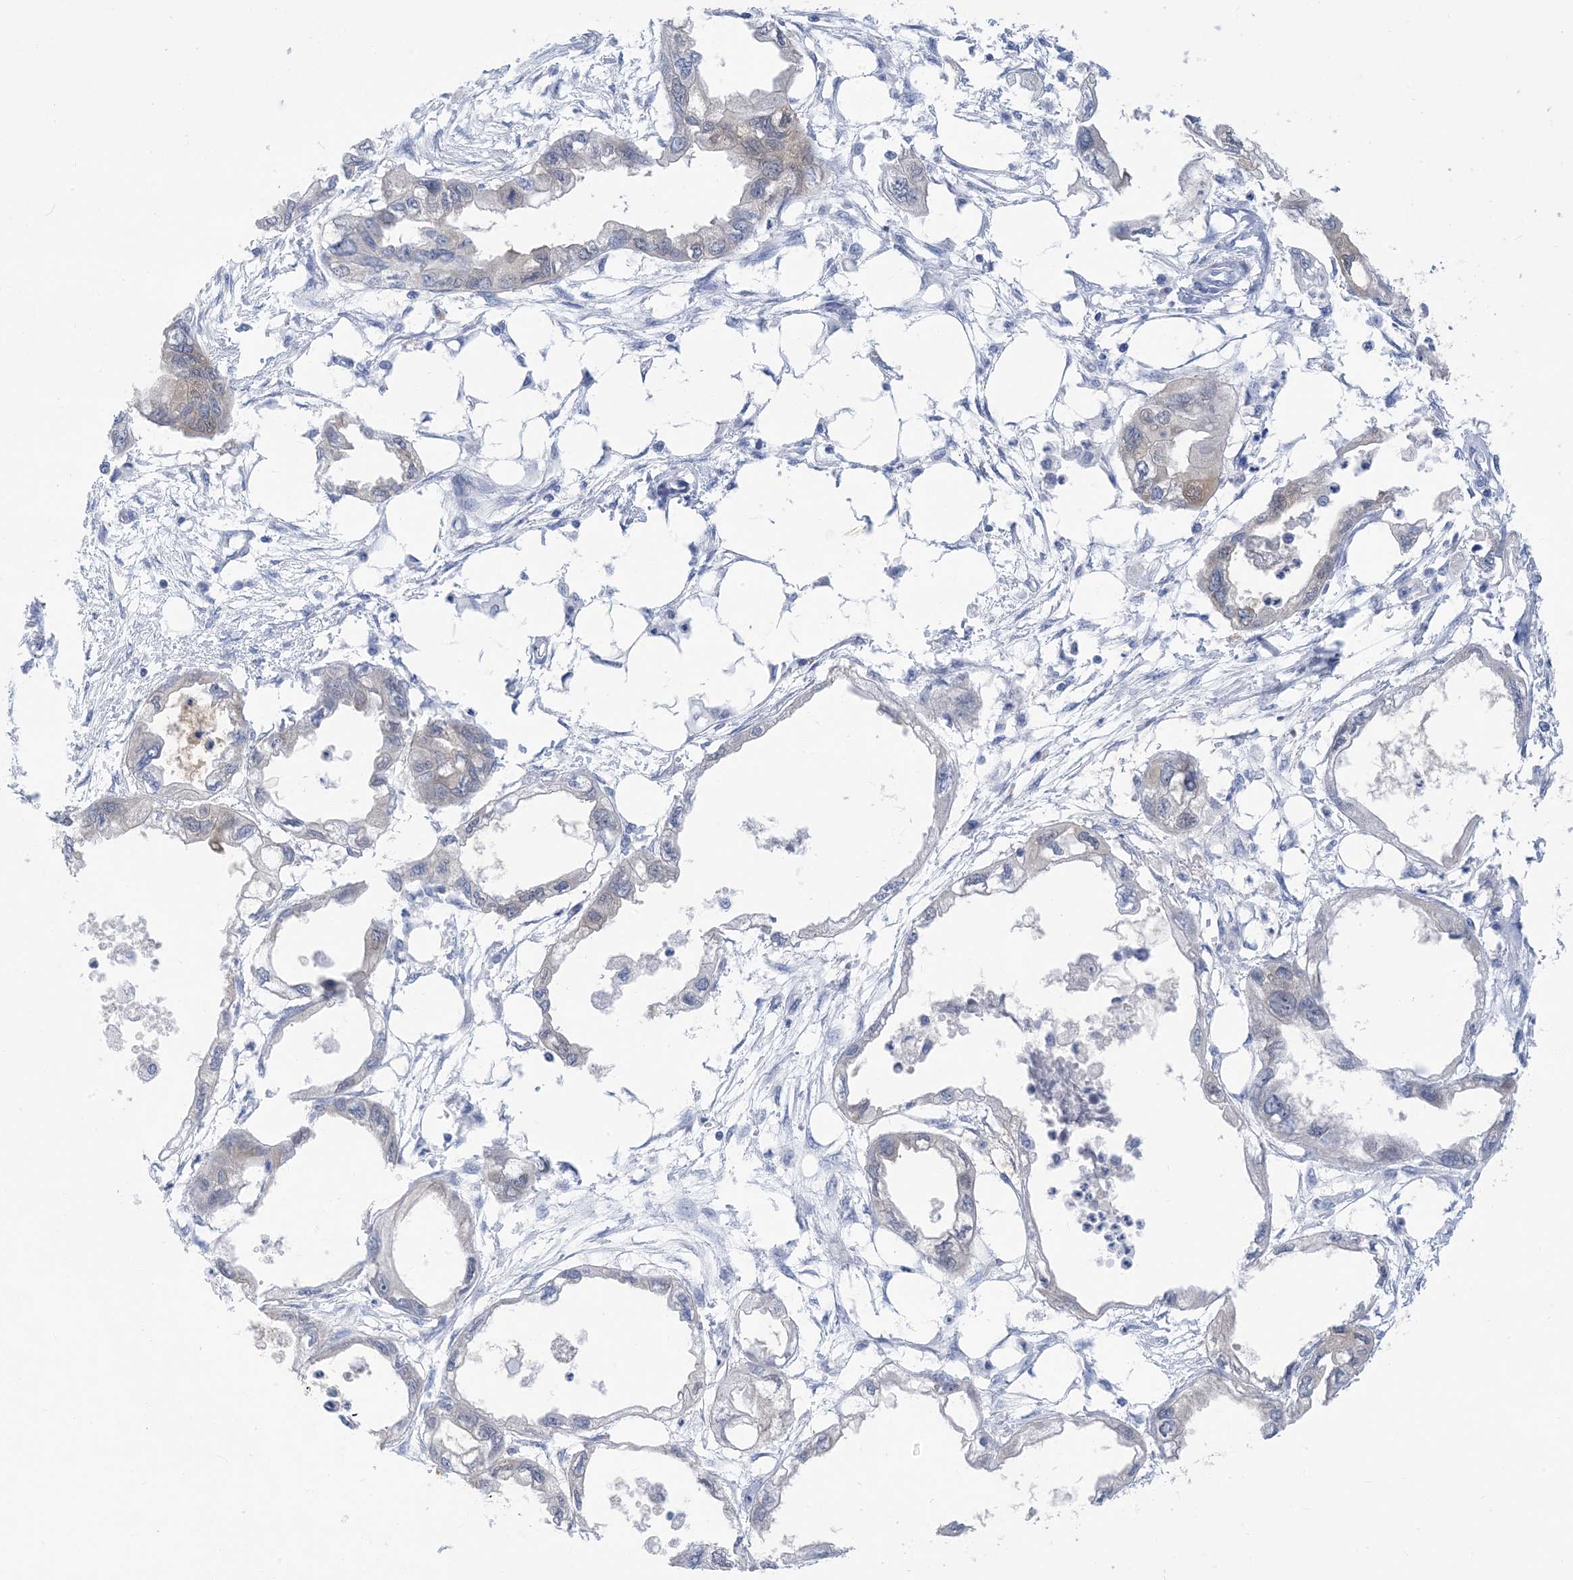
{"staining": {"intensity": "negative", "quantity": "none", "location": "none"}, "tissue": "endometrial cancer", "cell_type": "Tumor cells", "image_type": "cancer", "snomed": [{"axis": "morphology", "description": "Adenocarcinoma, NOS"}, {"axis": "morphology", "description": "Adenocarcinoma, metastatic, NOS"}, {"axis": "topography", "description": "Adipose tissue"}, {"axis": "topography", "description": "Endometrium"}], "caption": "This histopathology image is of endometrial metastatic adenocarcinoma stained with immunohistochemistry (IHC) to label a protein in brown with the nuclei are counter-stained blue. There is no expression in tumor cells.", "gene": "SH3YL1", "patient": {"sex": "female", "age": 67}}